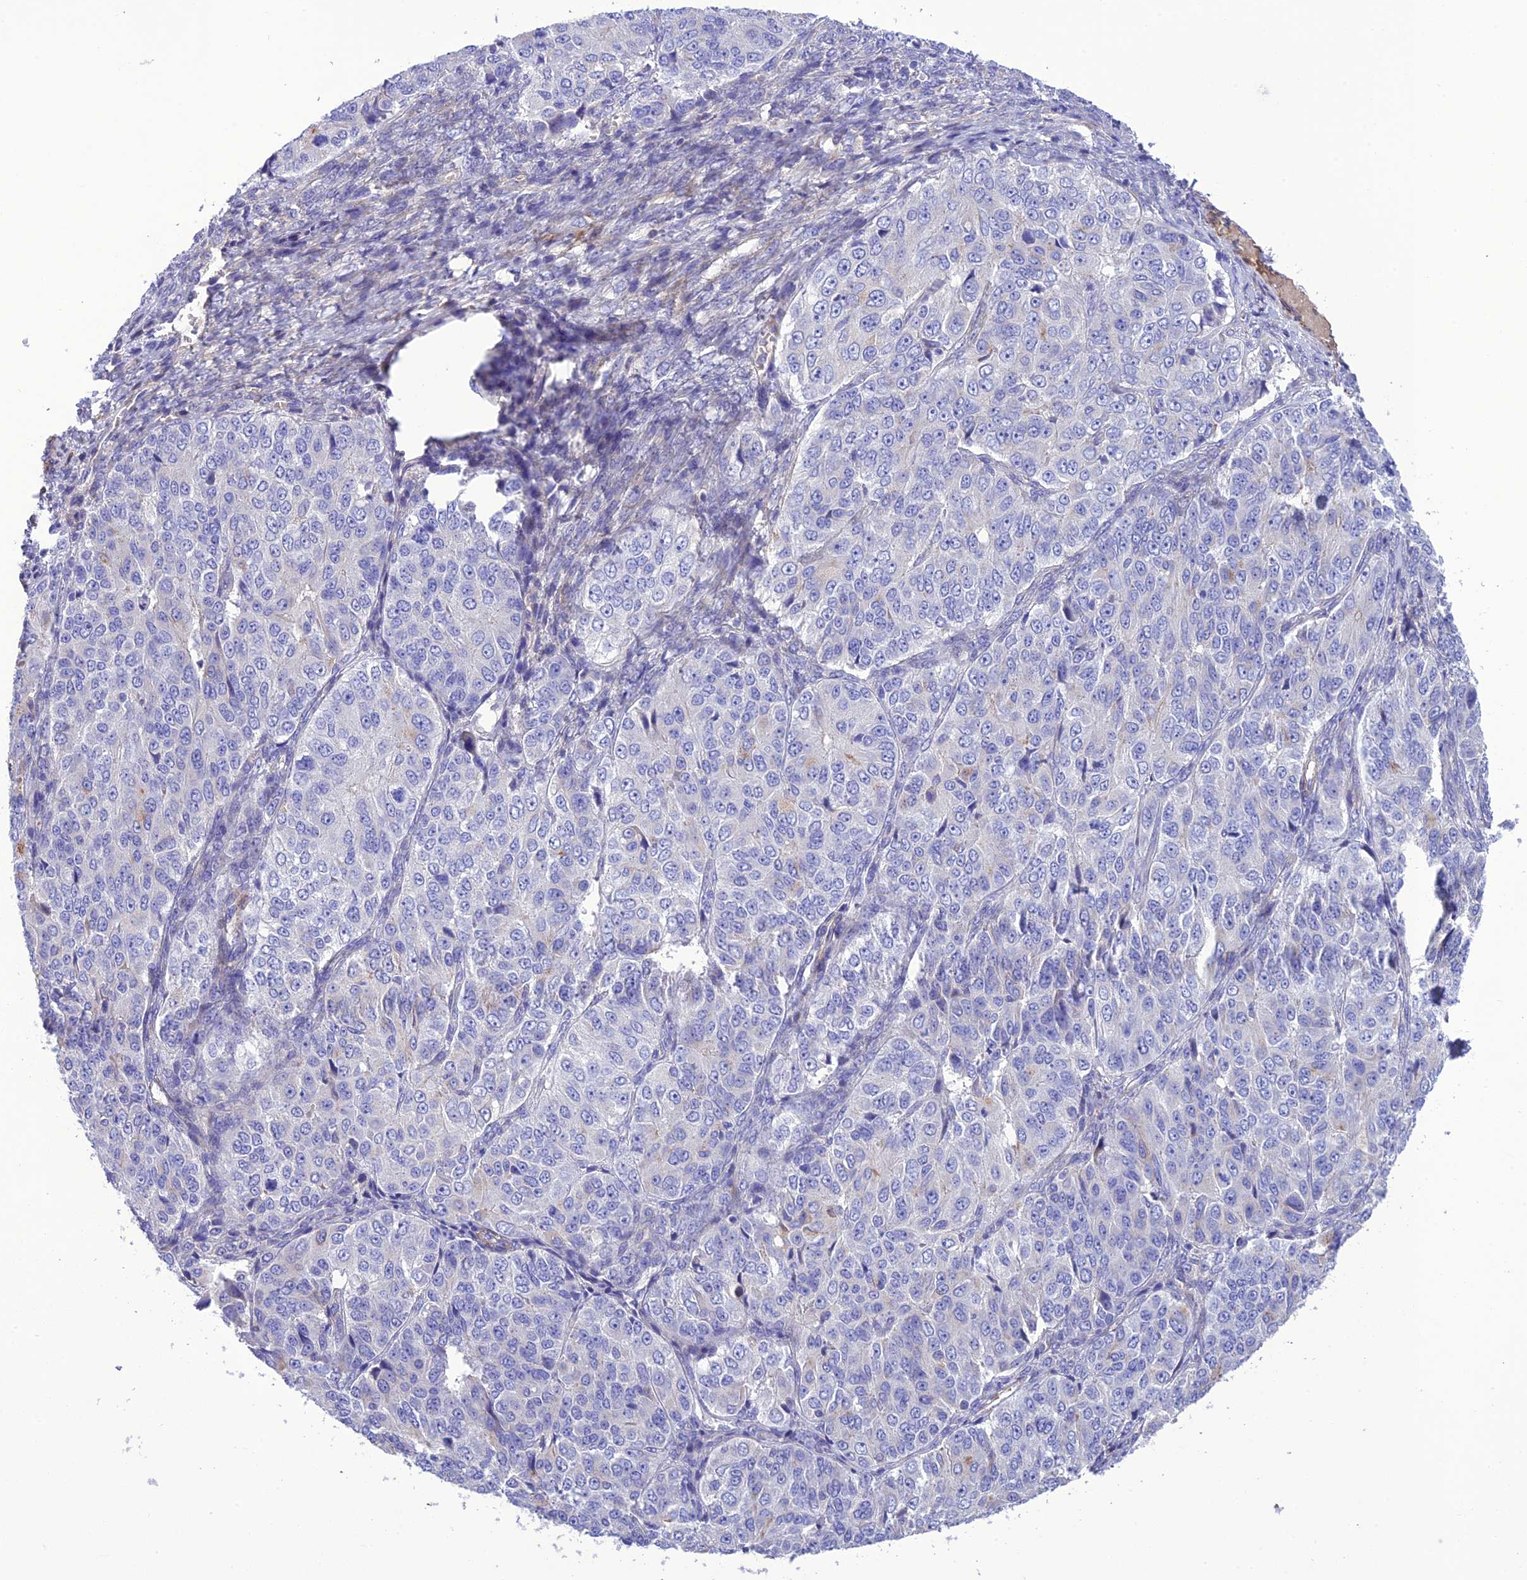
{"staining": {"intensity": "negative", "quantity": "none", "location": "none"}, "tissue": "ovarian cancer", "cell_type": "Tumor cells", "image_type": "cancer", "snomed": [{"axis": "morphology", "description": "Carcinoma, endometroid"}, {"axis": "topography", "description": "Ovary"}], "caption": "Immunohistochemistry (IHC) of ovarian cancer shows no expression in tumor cells.", "gene": "FRA10AC1", "patient": {"sex": "female", "age": 51}}